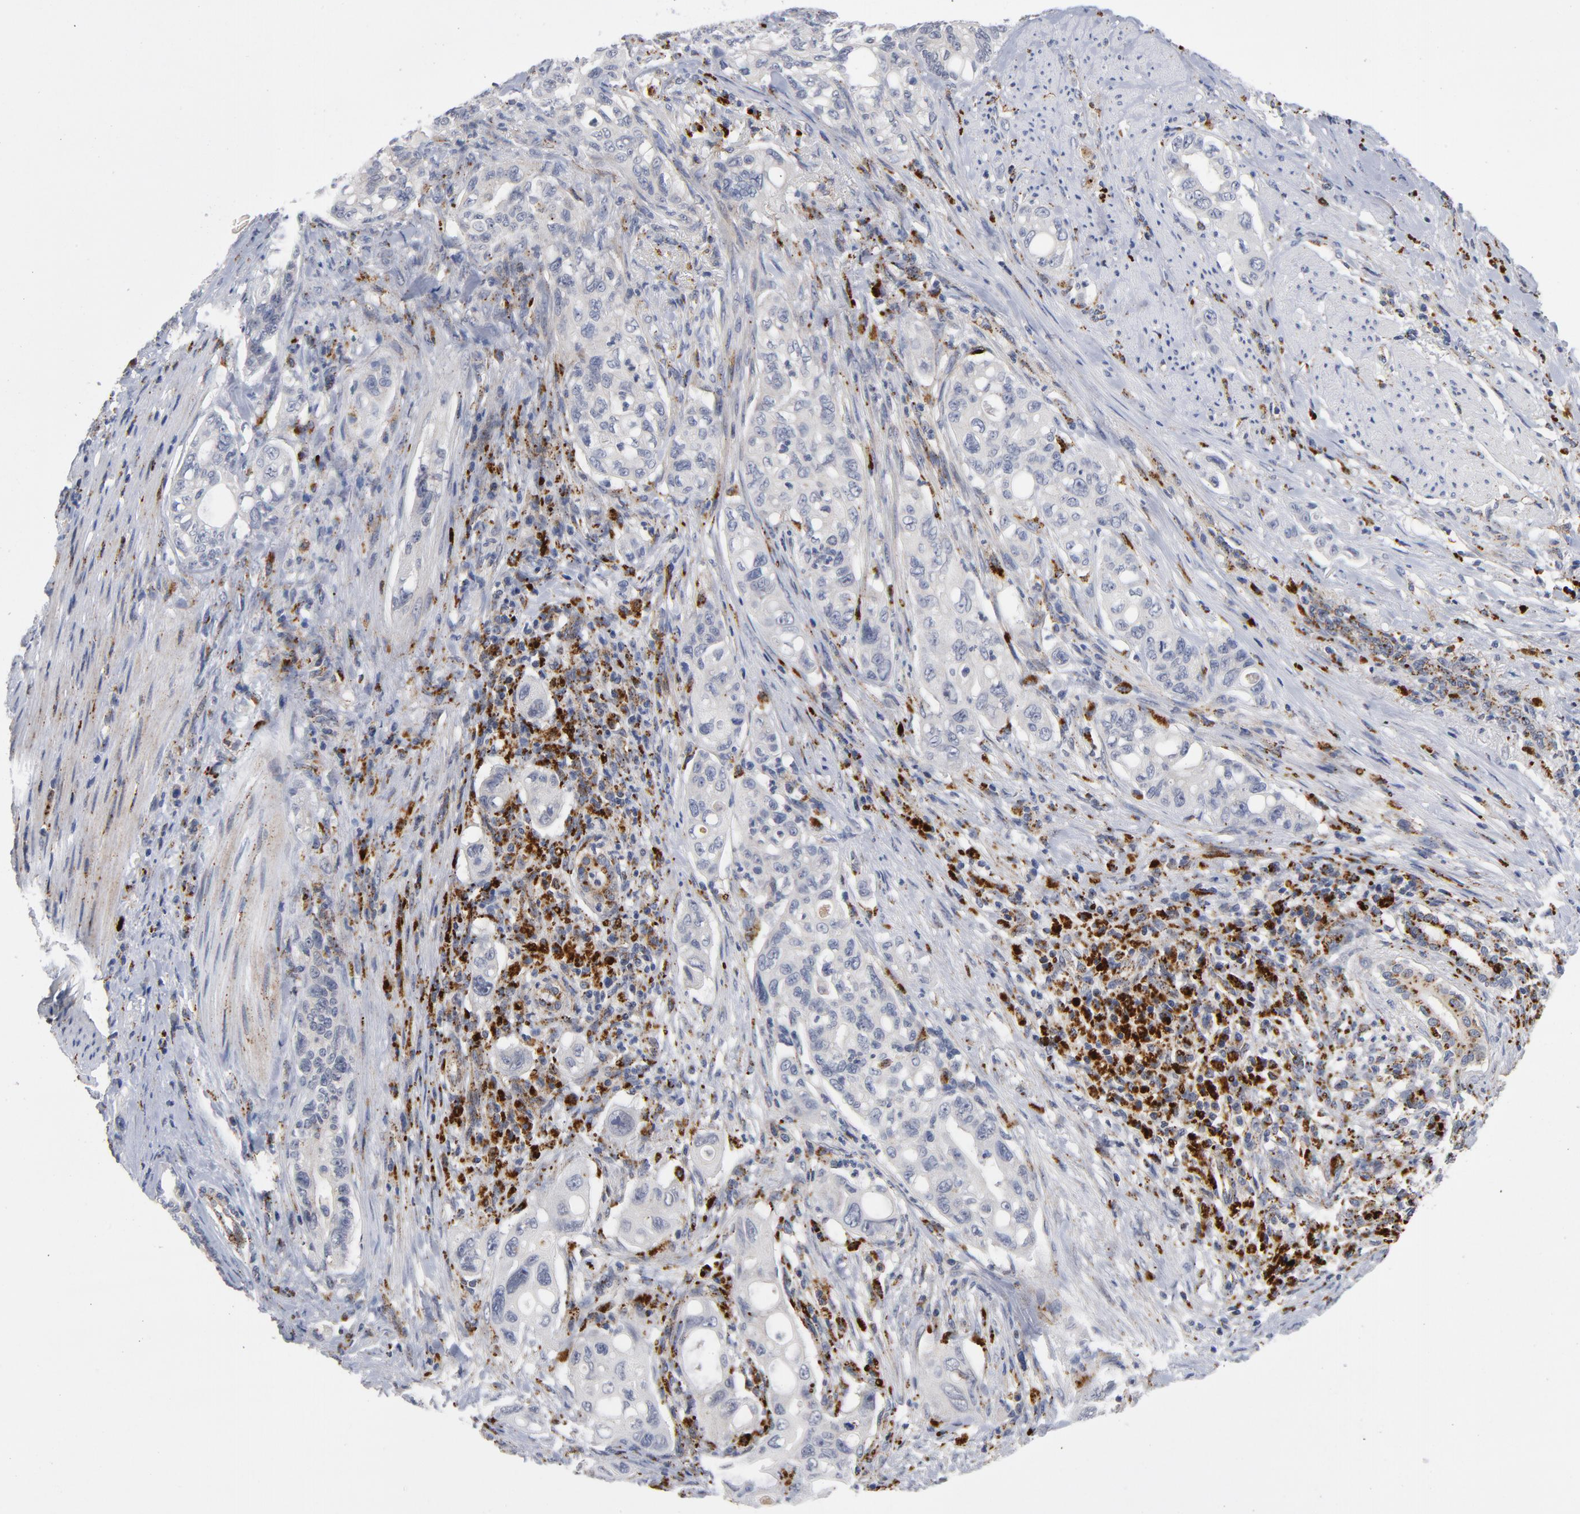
{"staining": {"intensity": "moderate", "quantity": "<25%", "location": "cytoplasmic/membranous"}, "tissue": "pancreatic cancer", "cell_type": "Tumor cells", "image_type": "cancer", "snomed": [{"axis": "morphology", "description": "Normal tissue, NOS"}, {"axis": "topography", "description": "Pancreas"}], "caption": "Human pancreatic cancer stained with a brown dye displays moderate cytoplasmic/membranous positive expression in approximately <25% of tumor cells.", "gene": "AKT2", "patient": {"sex": "male", "age": 42}}